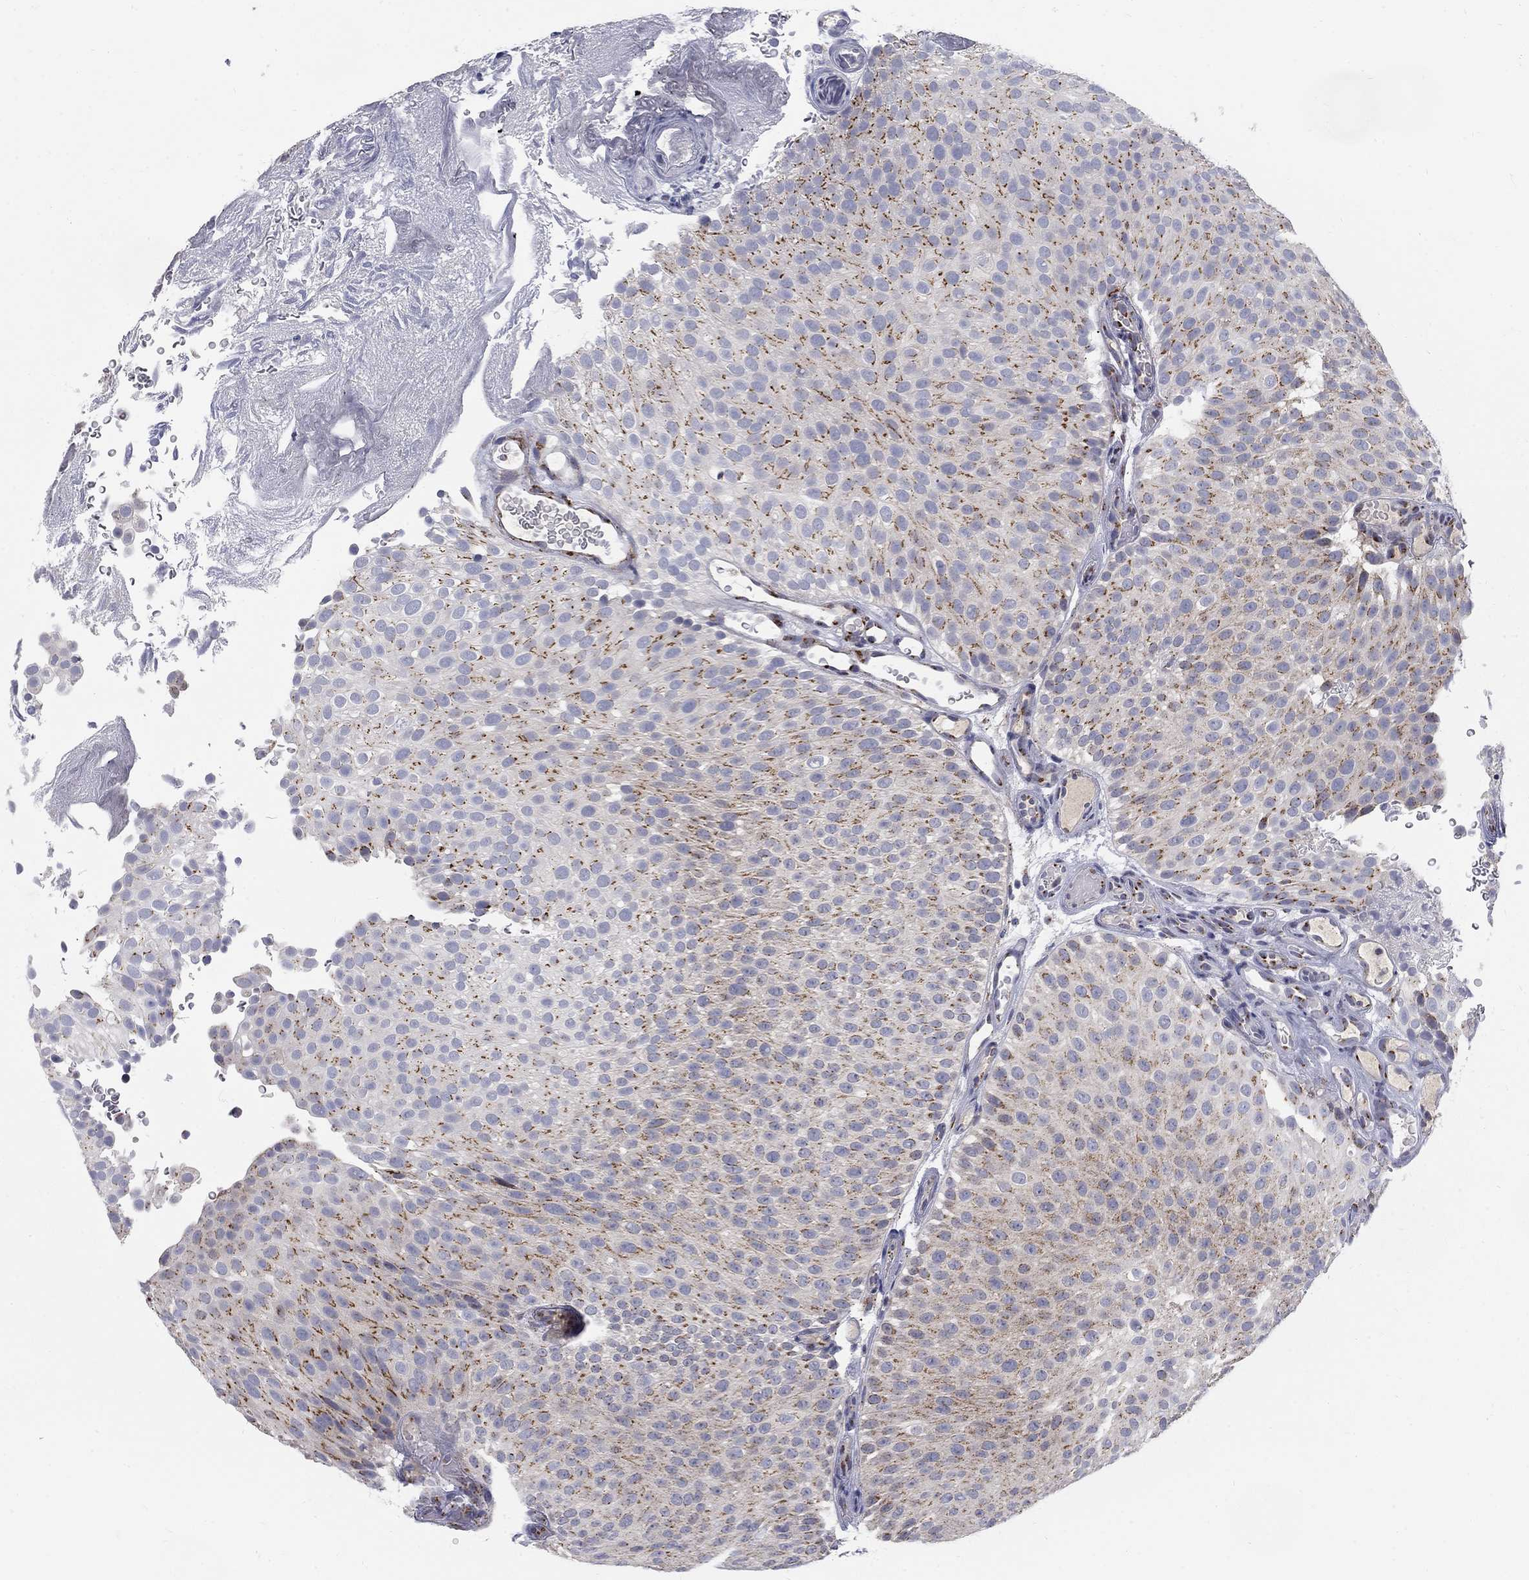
{"staining": {"intensity": "moderate", "quantity": "25%-75%", "location": "cytoplasmic/membranous"}, "tissue": "urothelial cancer", "cell_type": "Tumor cells", "image_type": "cancer", "snomed": [{"axis": "morphology", "description": "Urothelial carcinoma, Low grade"}, {"axis": "topography", "description": "Urinary bladder"}], "caption": "Immunohistochemical staining of human low-grade urothelial carcinoma reveals moderate cytoplasmic/membranous protein staining in approximately 25%-75% of tumor cells. (DAB (3,3'-diaminobenzidine) IHC, brown staining for protein, blue staining for nuclei).", "gene": "PANK3", "patient": {"sex": "male", "age": 78}}